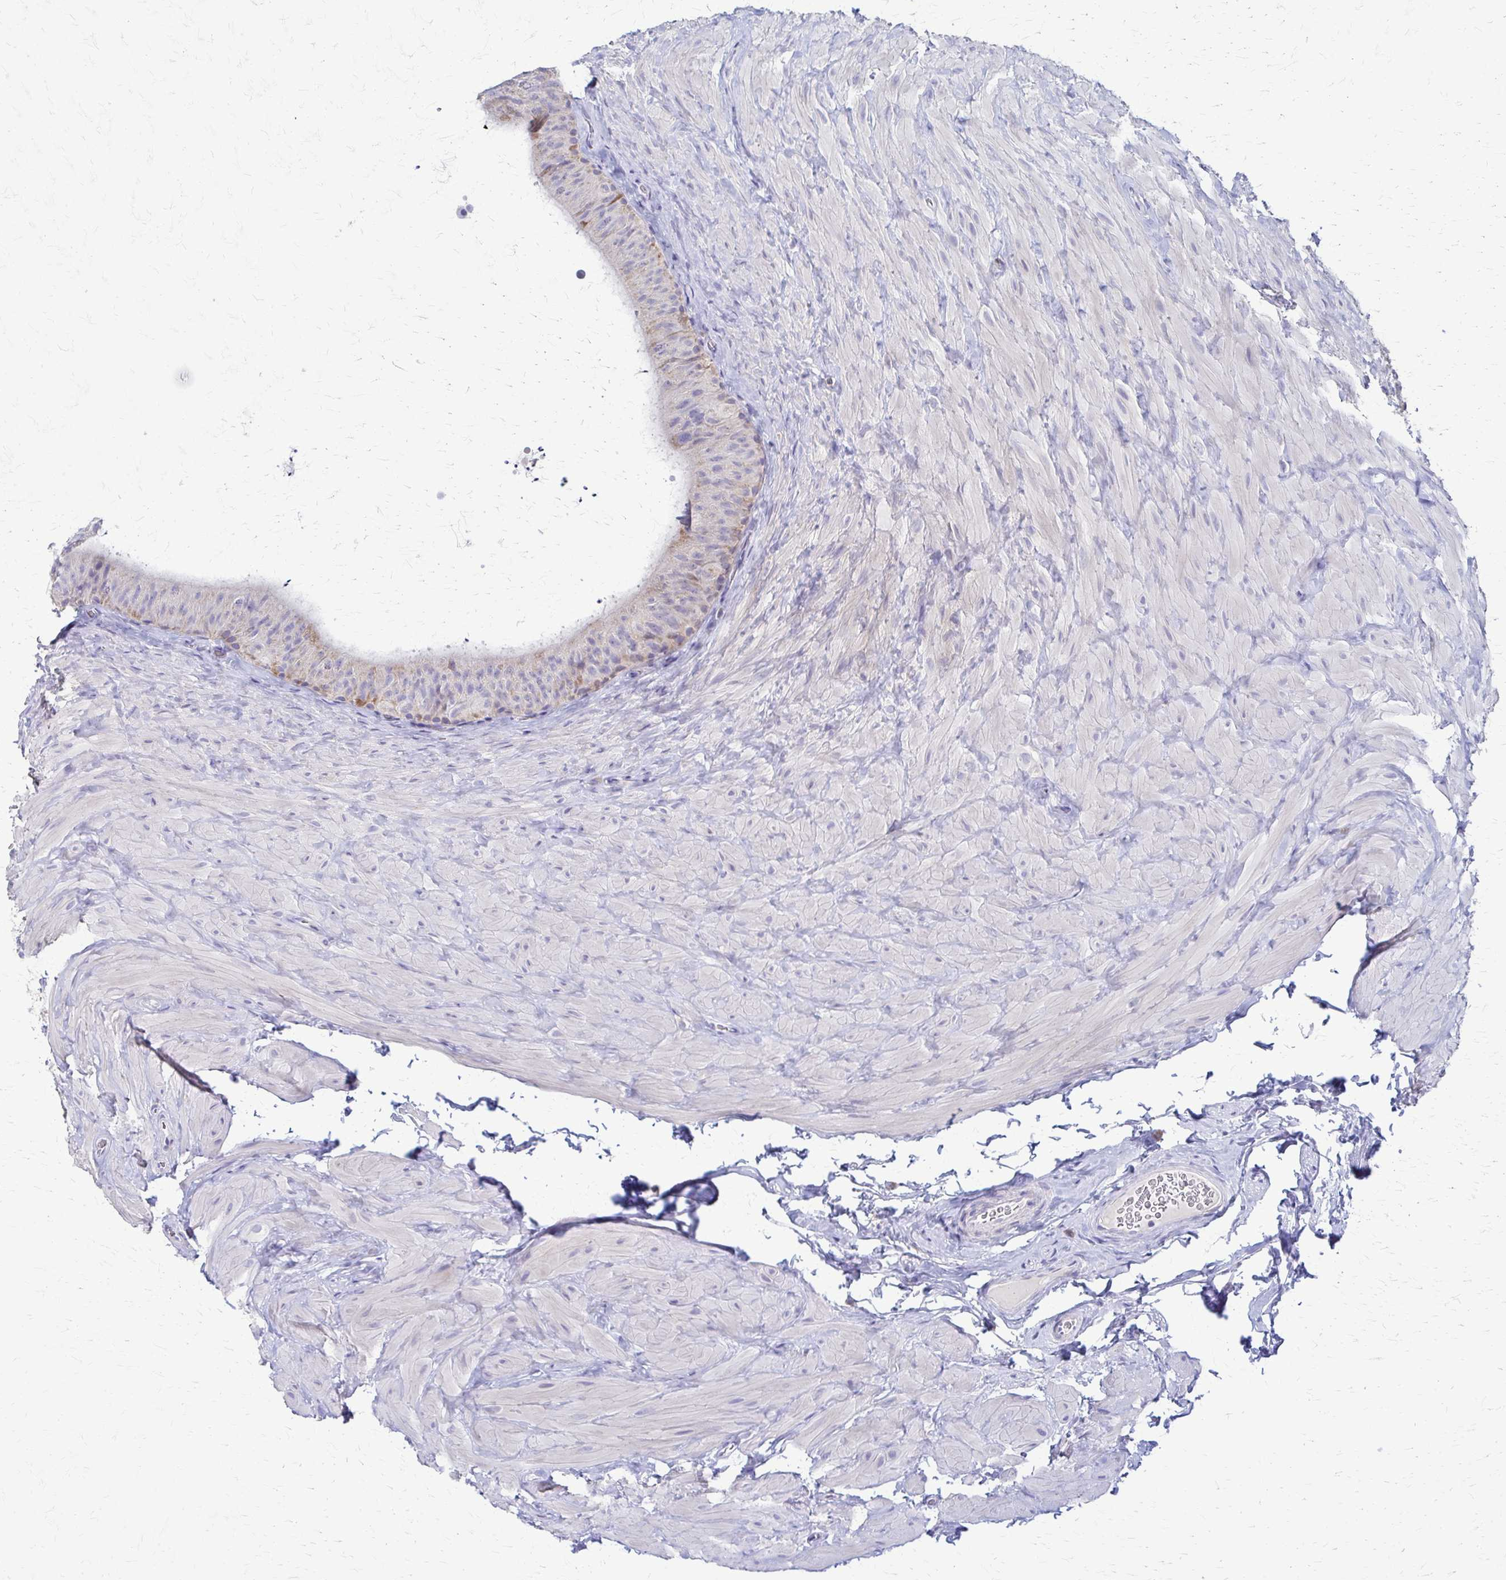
{"staining": {"intensity": "negative", "quantity": "none", "location": "none"}, "tissue": "epididymis", "cell_type": "Glandular cells", "image_type": "normal", "snomed": [{"axis": "morphology", "description": "Normal tissue, NOS"}, {"axis": "topography", "description": "Epididymis, spermatic cord, NOS"}, {"axis": "topography", "description": "Epididymis"}], "caption": "High power microscopy image of an immunohistochemistry photomicrograph of unremarkable epididymis, revealing no significant expression in glandular cells. (Immunohistochemistry (ihc), brightfield microscopy, high magnification).", "gene": "SAMD13", "patient": {"sex": "male", "age": 31}}